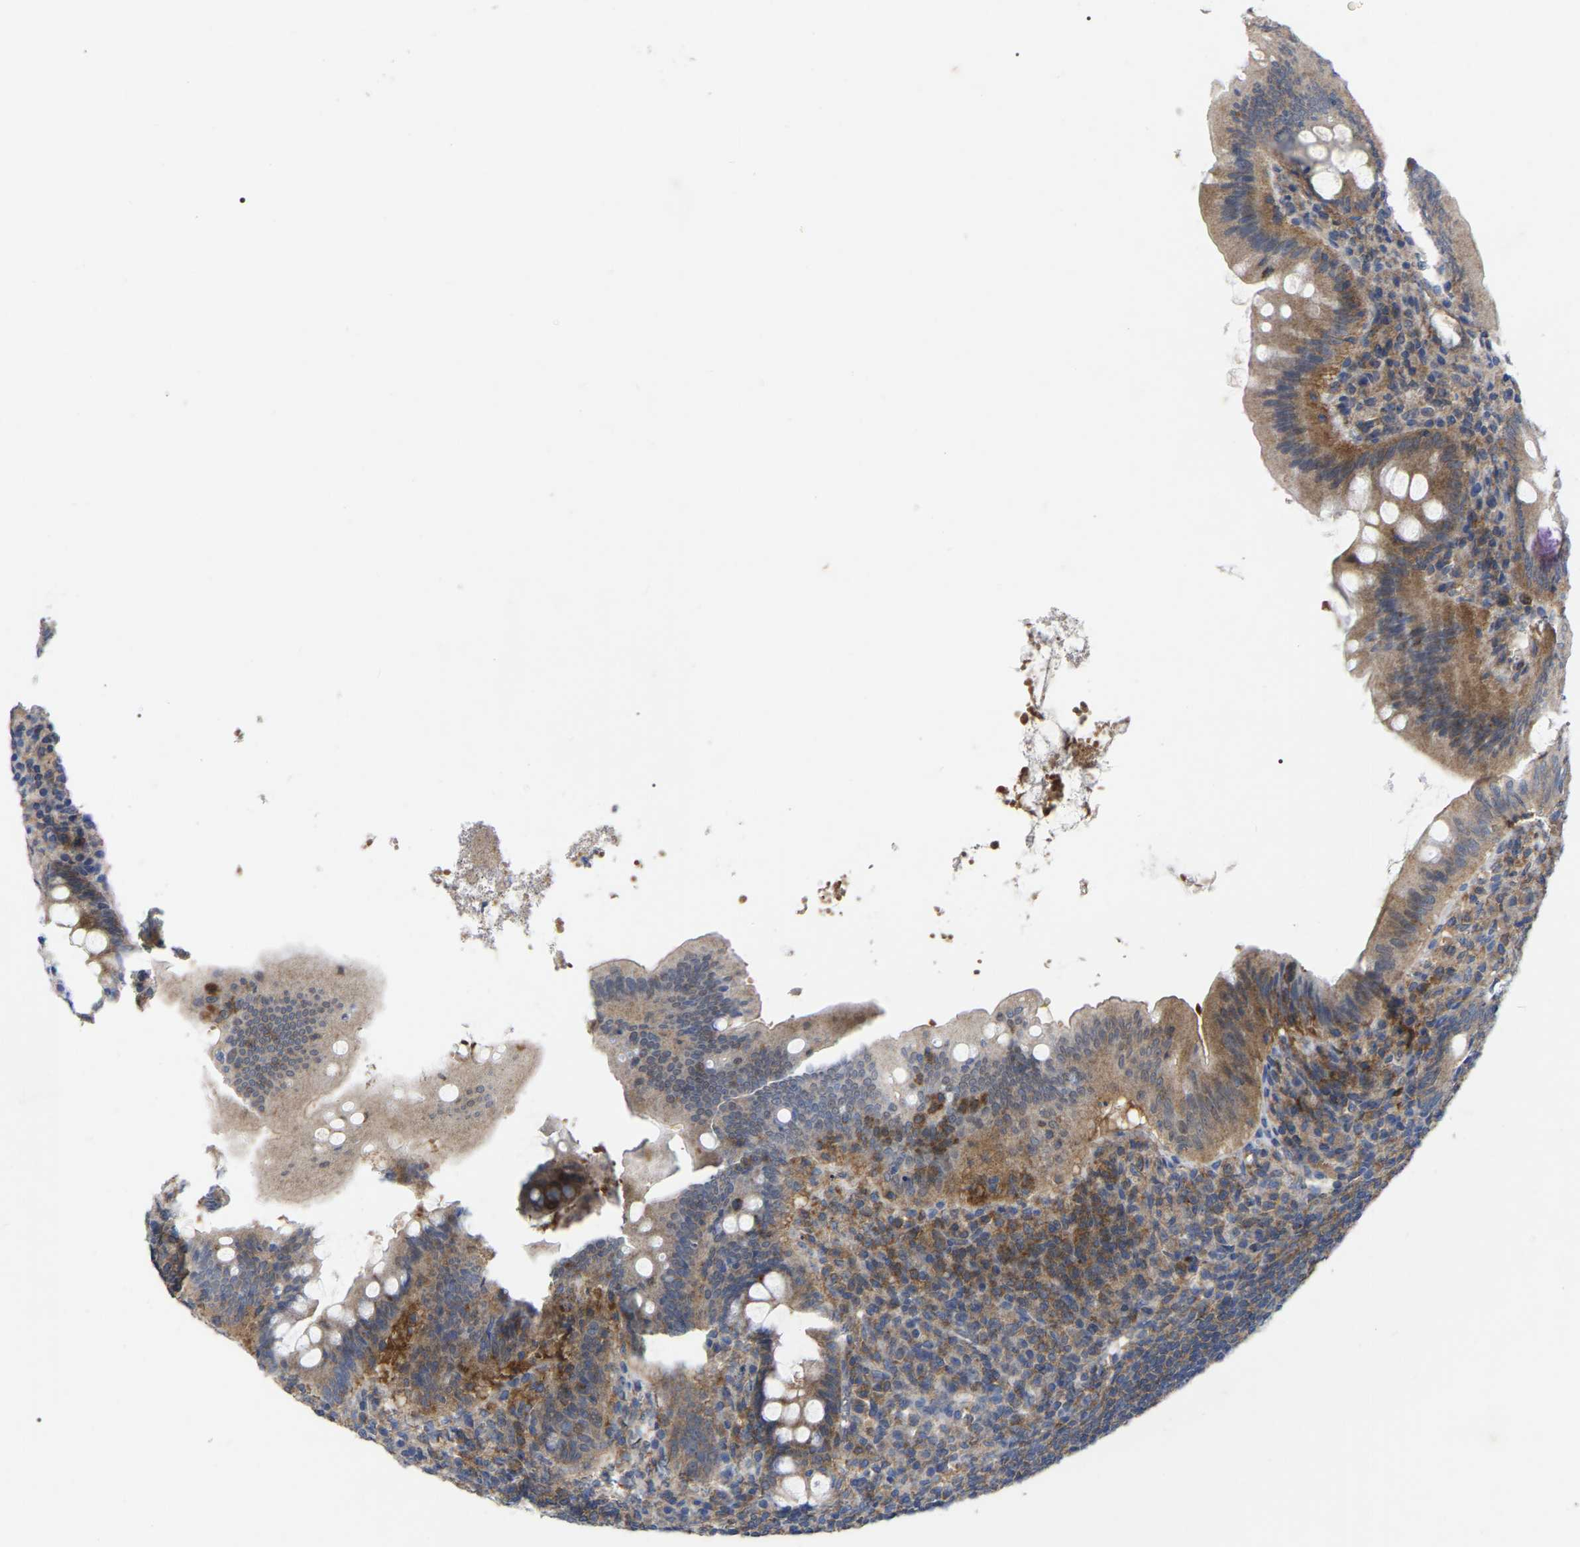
{"staining": {"intensity": "strong", "quantity": ">75%", "location": "cytoplasmic/membranous"}, "tissue": "appendix", "cell_type": "Glandular cells", "image_type": "normal", "snomed": [{"axis": "morphology", "description": "Normal tissue, NOS"}, {"axis": "topography", "description": "Appendix"}], "caption": "Normal appendix displays strong cytoplasmic/membranous expression in about >75% of glandular cells, visualized by immunohistochemistry.", "gene": "TCP1", "patient": {"sex": "male", "age": 56}}